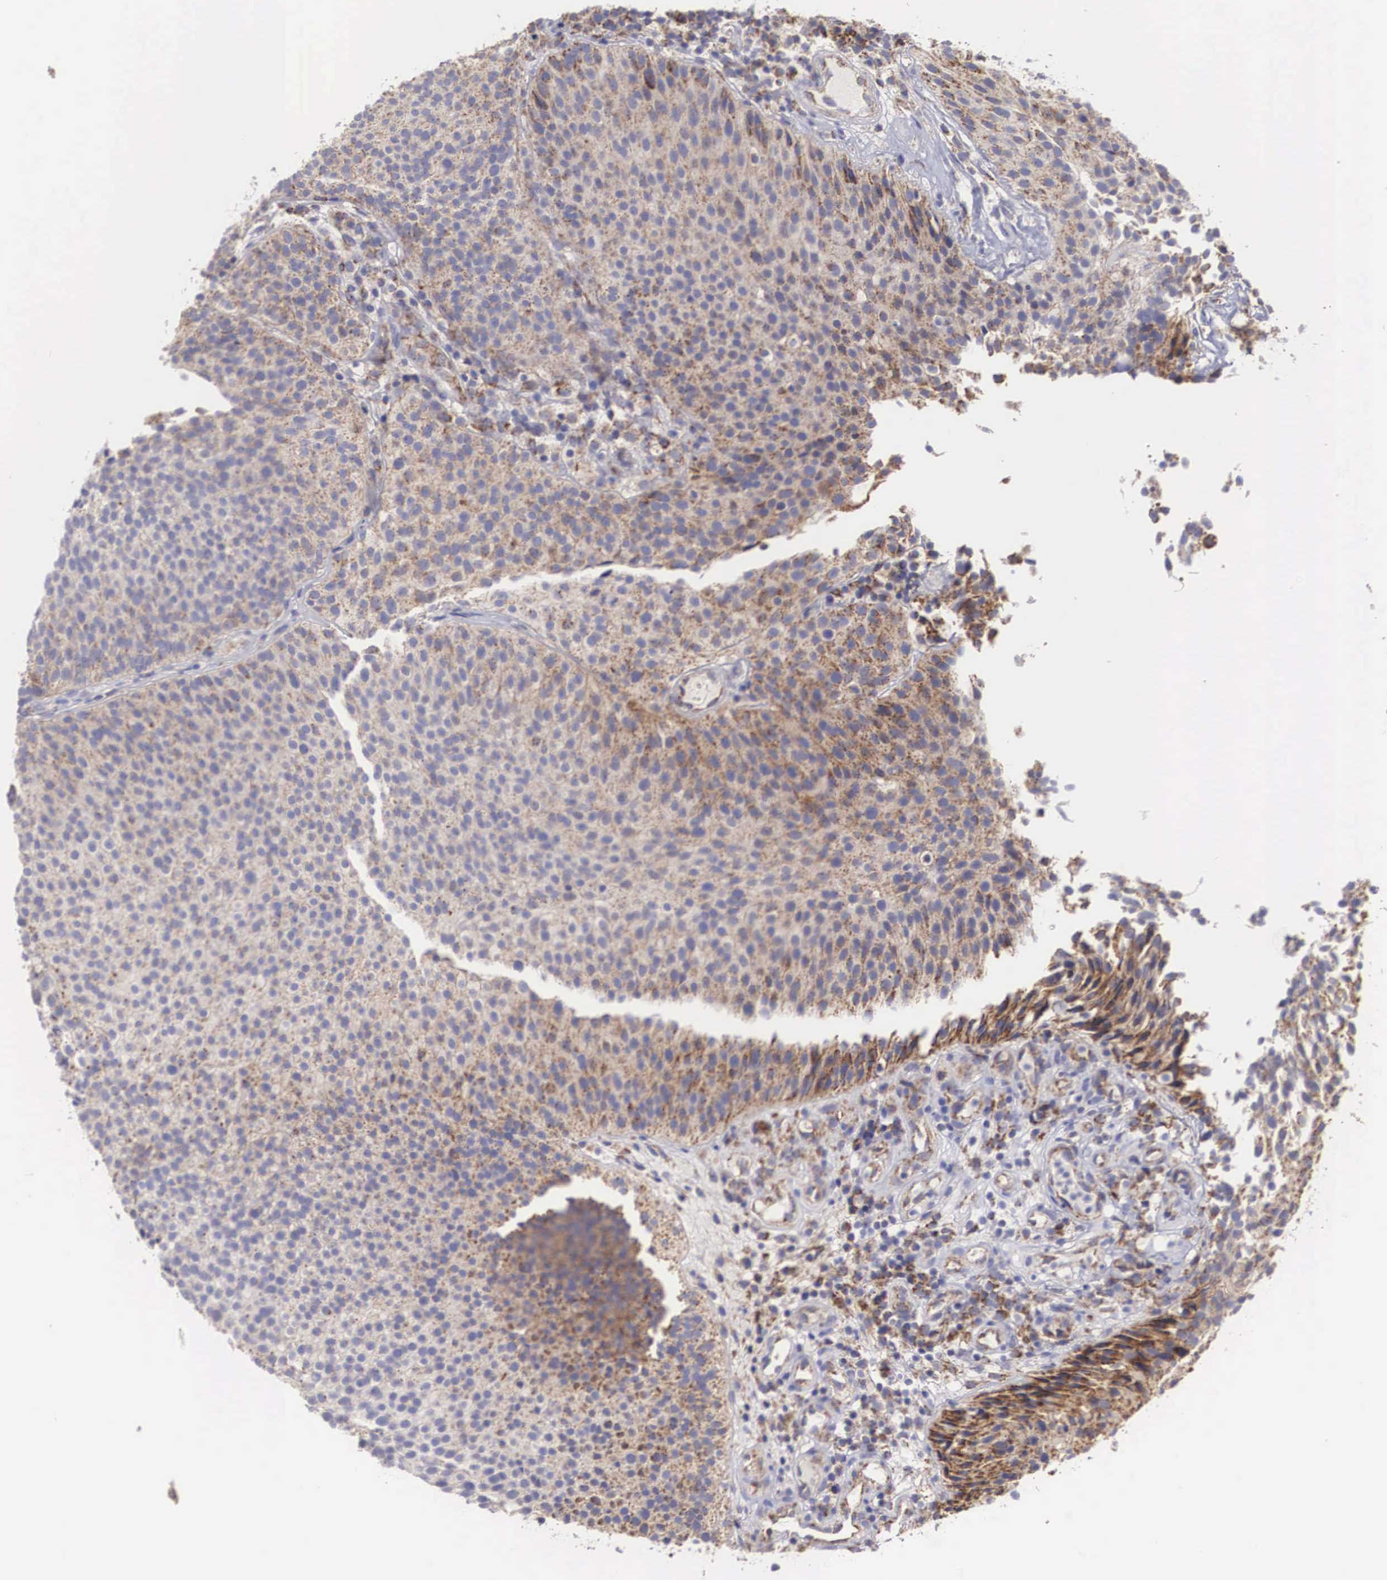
{"staining": {"intensity": "moderate", "quantity": ">75%", "location": "cytoplasmic/membranous"}, "tissue": "urothelial cancer", "cell_type": "Tumor cells", "image_type": "cancer", "snomed": [{"axis": "morphology", "description": "Urothelial carcinoma, Low grade"}, {"axis": "topography", "description": "Urinary bladder"}], "caption": "Urothelial carcinoma (low-grade) stained with a protein marker shows moderate staining in tumor cells.", "gene": "XPNPEP3", "patient": {"sex": "male", "age": 85}}